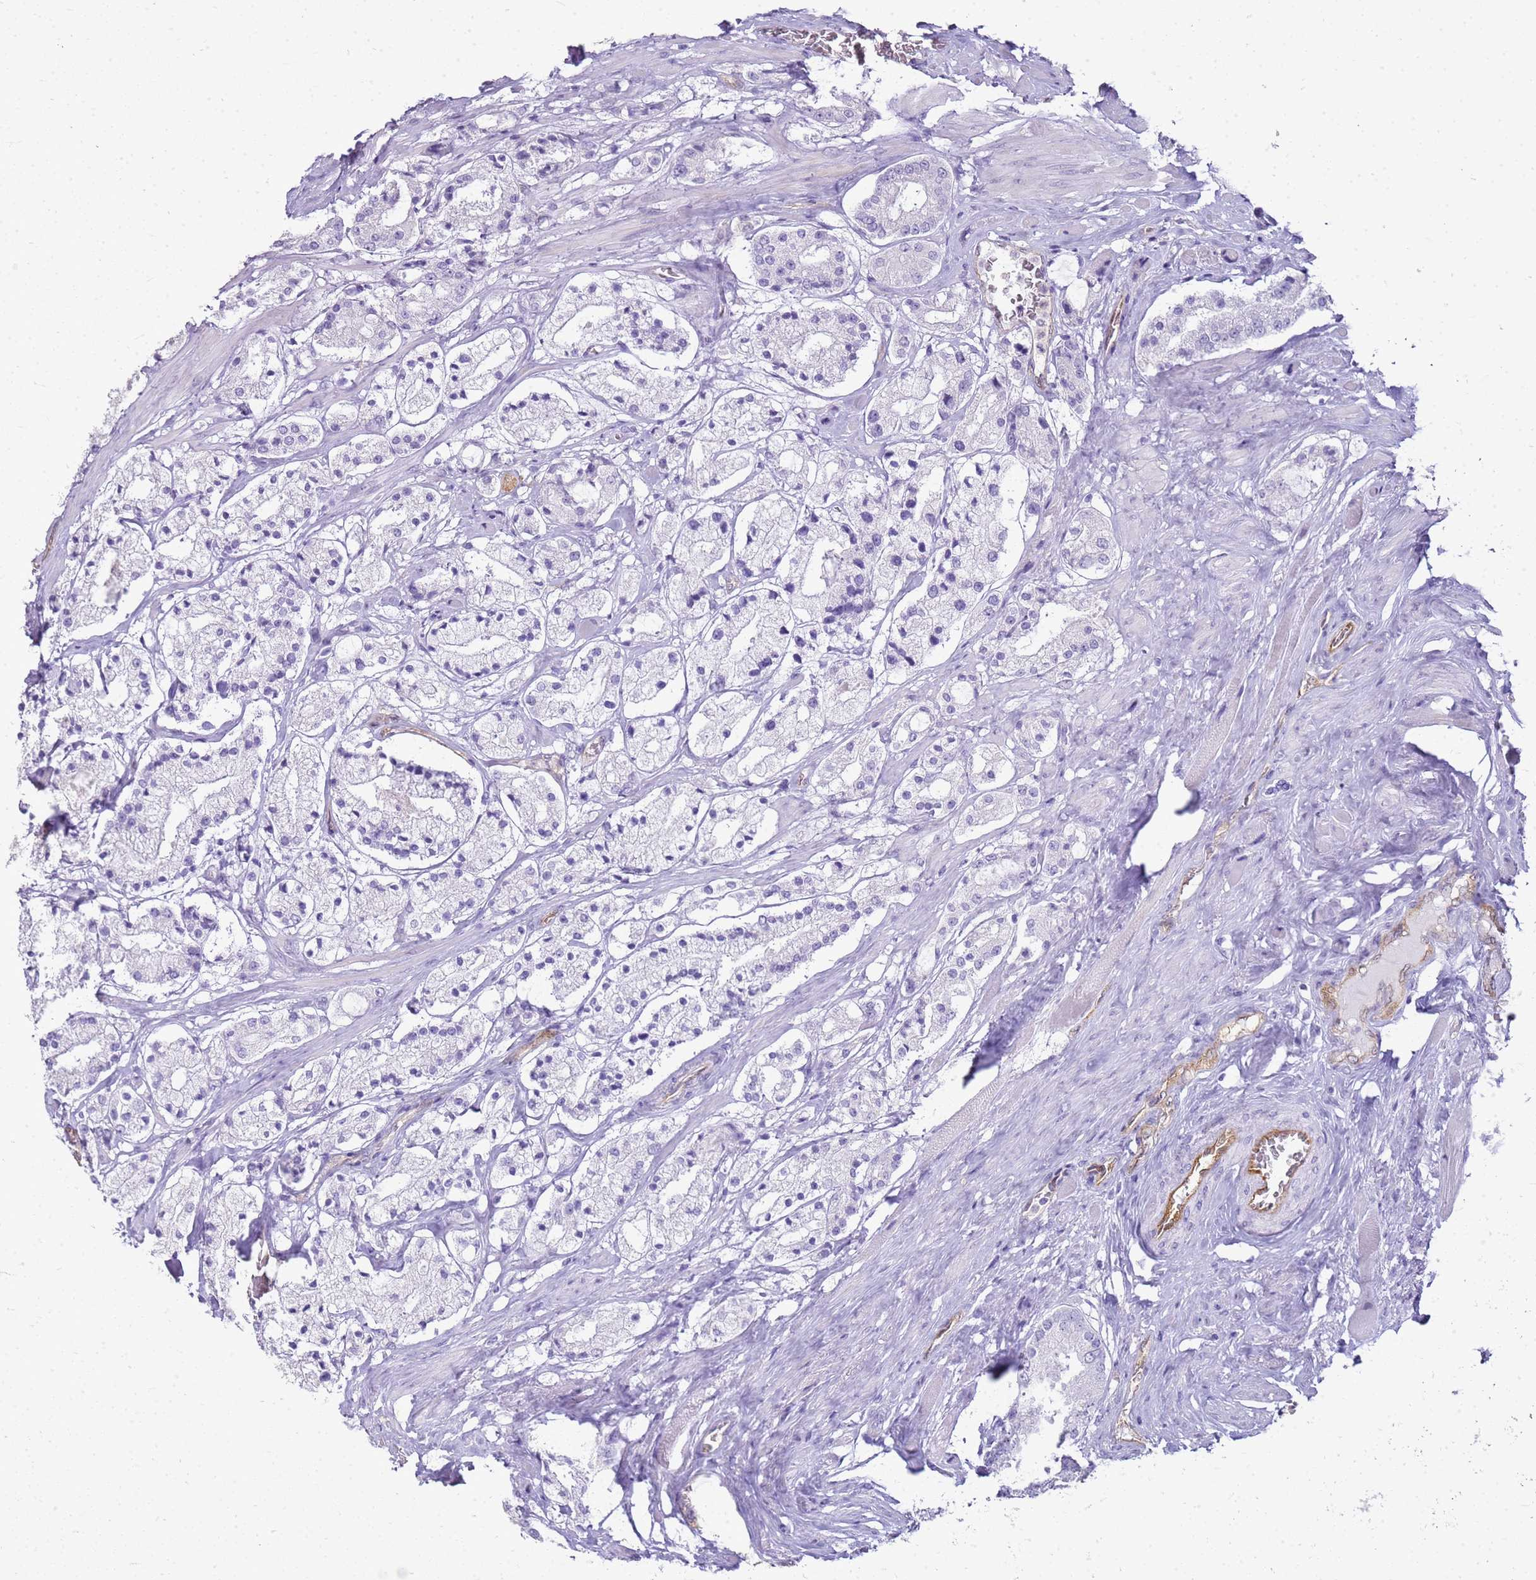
{"staining": {"intensity": "negative", "quantity": "none", "location": "none"}, "tissue": "prostate cancer", "cell_type": "Tumor cells", "image_type": "cancer", "snomed": [{"axis": "morphology", "description": "Adenocarcinoma, High grade"}, {"axis": "topography", "description": "Prostate"}], "caption": "Immunohistochemical staining of prostate cancer (high-grade adenocarcinoma) demonstrates no significant staining in tumor cells. Brightfield microscopy of IHC stained with DAB (3,3'-diaminobenzidine) (brown) and hematoxylin (blue), captured at high magnification.", "gene": "SULT1E1", "patient": {"sex": "male", "age": 64}}